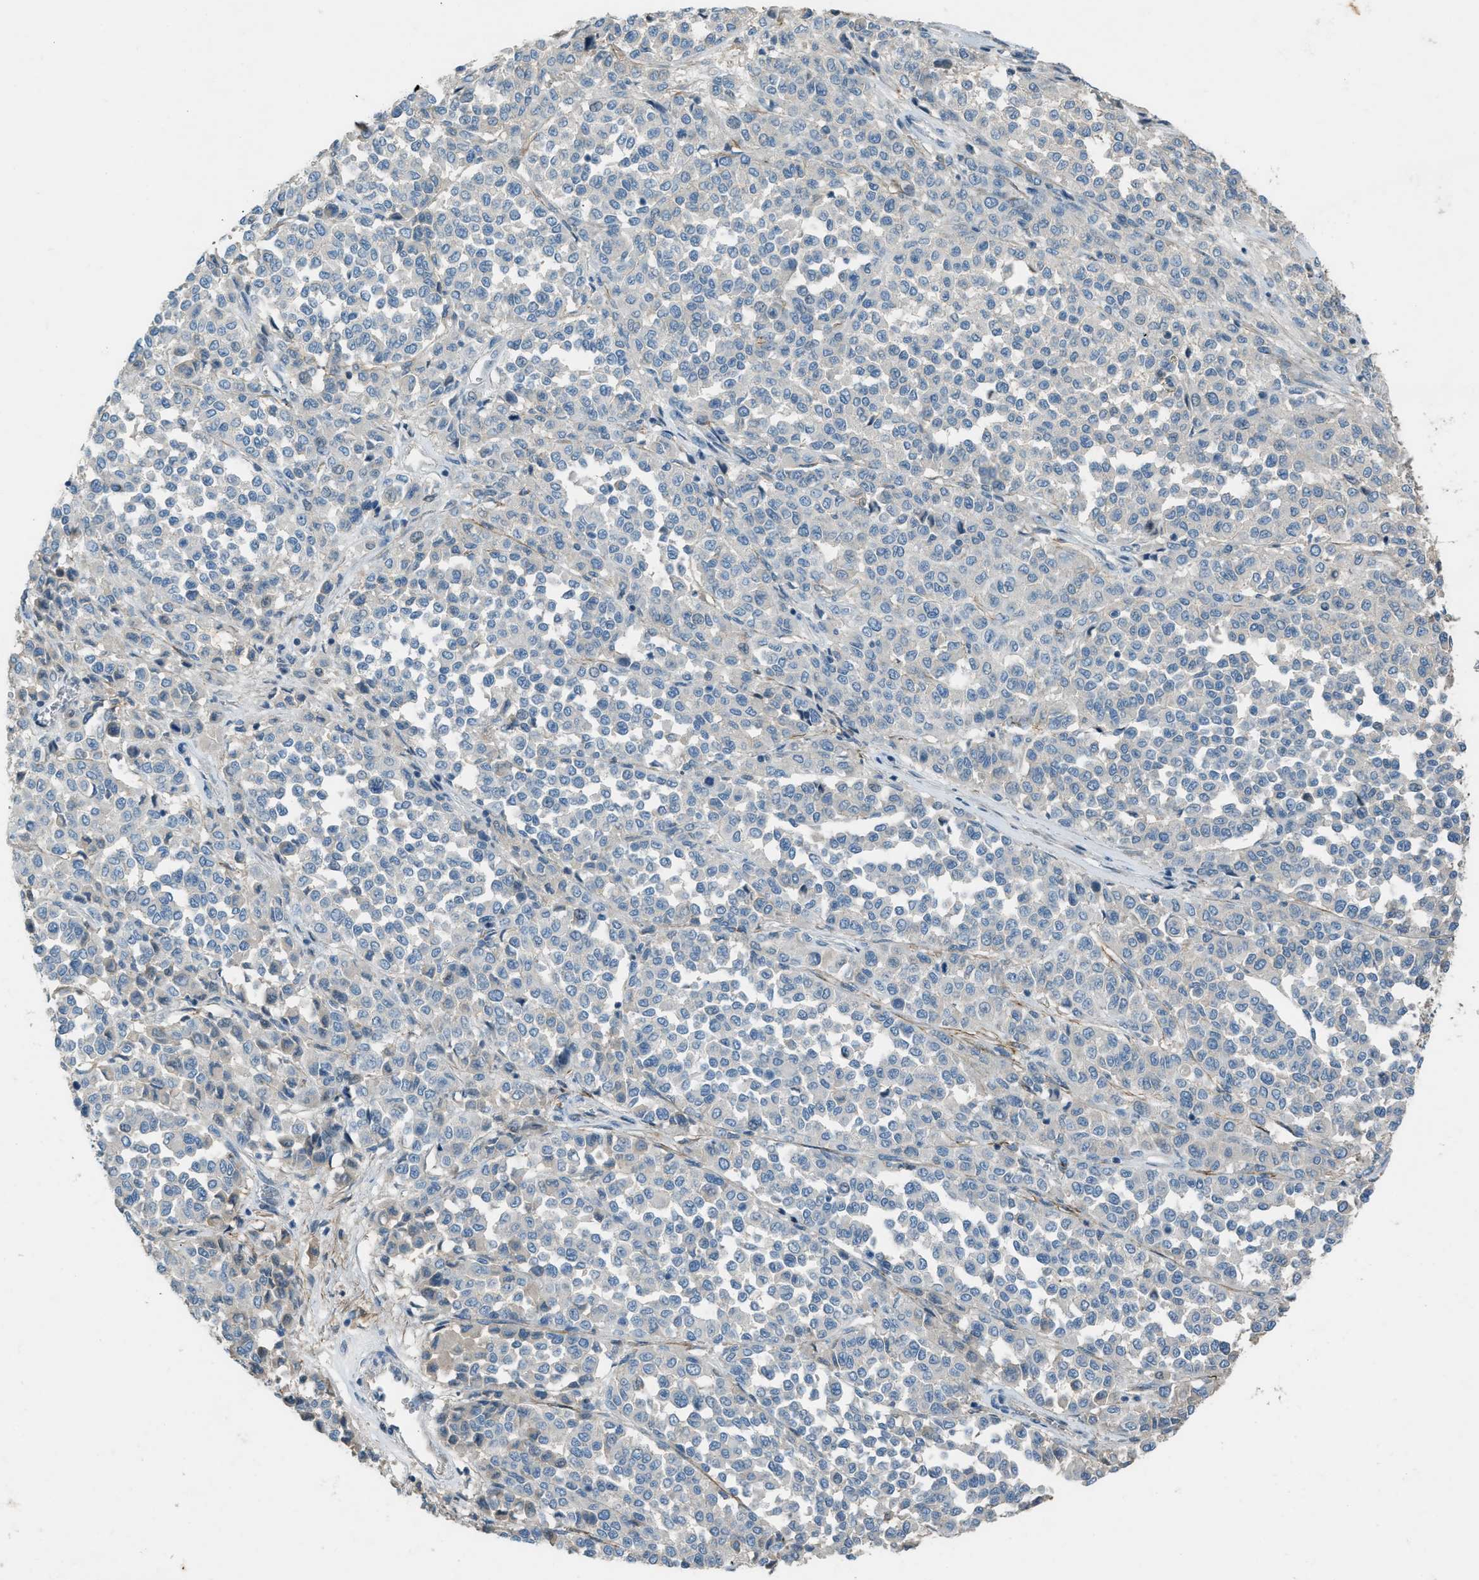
{"staining": {"intensity": "negative", "quantity": "none", "location": "none"}, "tissue": "melanoma", "cell_type": "Tumor cells", "image_type": "cancer", "snomed": [{"axis": "morphology", "description": "Malignant melanoma, Metastatic site"}, {"axis": "topography", "description": "Pancreas"}], "caption": "Protein analysis of malignant melanoma (metastatic site) shows no significant expression in tumor cells.", "gene": "FBLN2", "patient": {"sex": "female", "age": 30}}